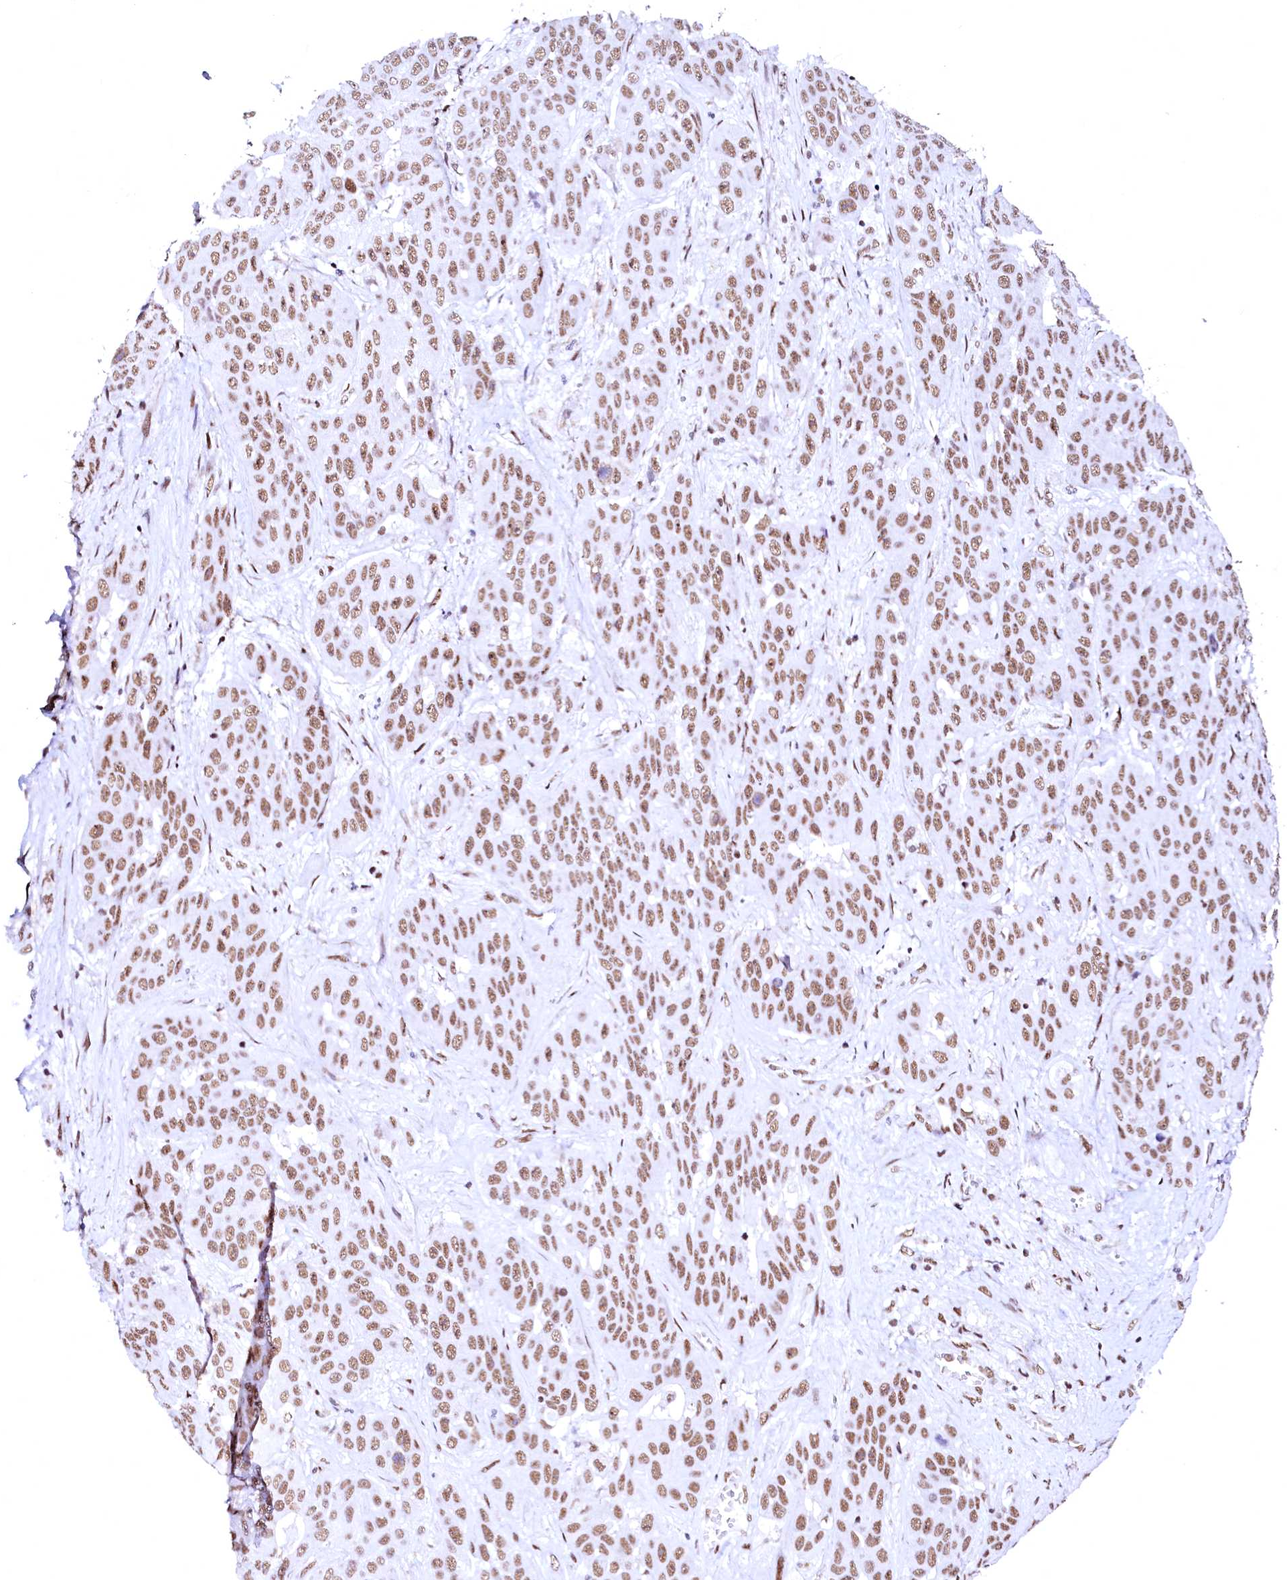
{"staining": {"intensity": "moderate", "quantity": ">75%", "location": "nuclear"}, "tissue": "liver cancer", "cell_type": "Tumor cells", "image_type": "cancer", "snomed": [{"axis": "morphology", "description": "Cholangiocarcinoma"}, {"axis": "topography", "description": "Liver"}], "caption": "Human cholangiocarcinoma (liver) stained with a brown dye shows moderate nuclear positive staining in approximately >75% of tumor cells.", "gene": "CPSF6", "patient": {"sex": "female", "age": 52}}